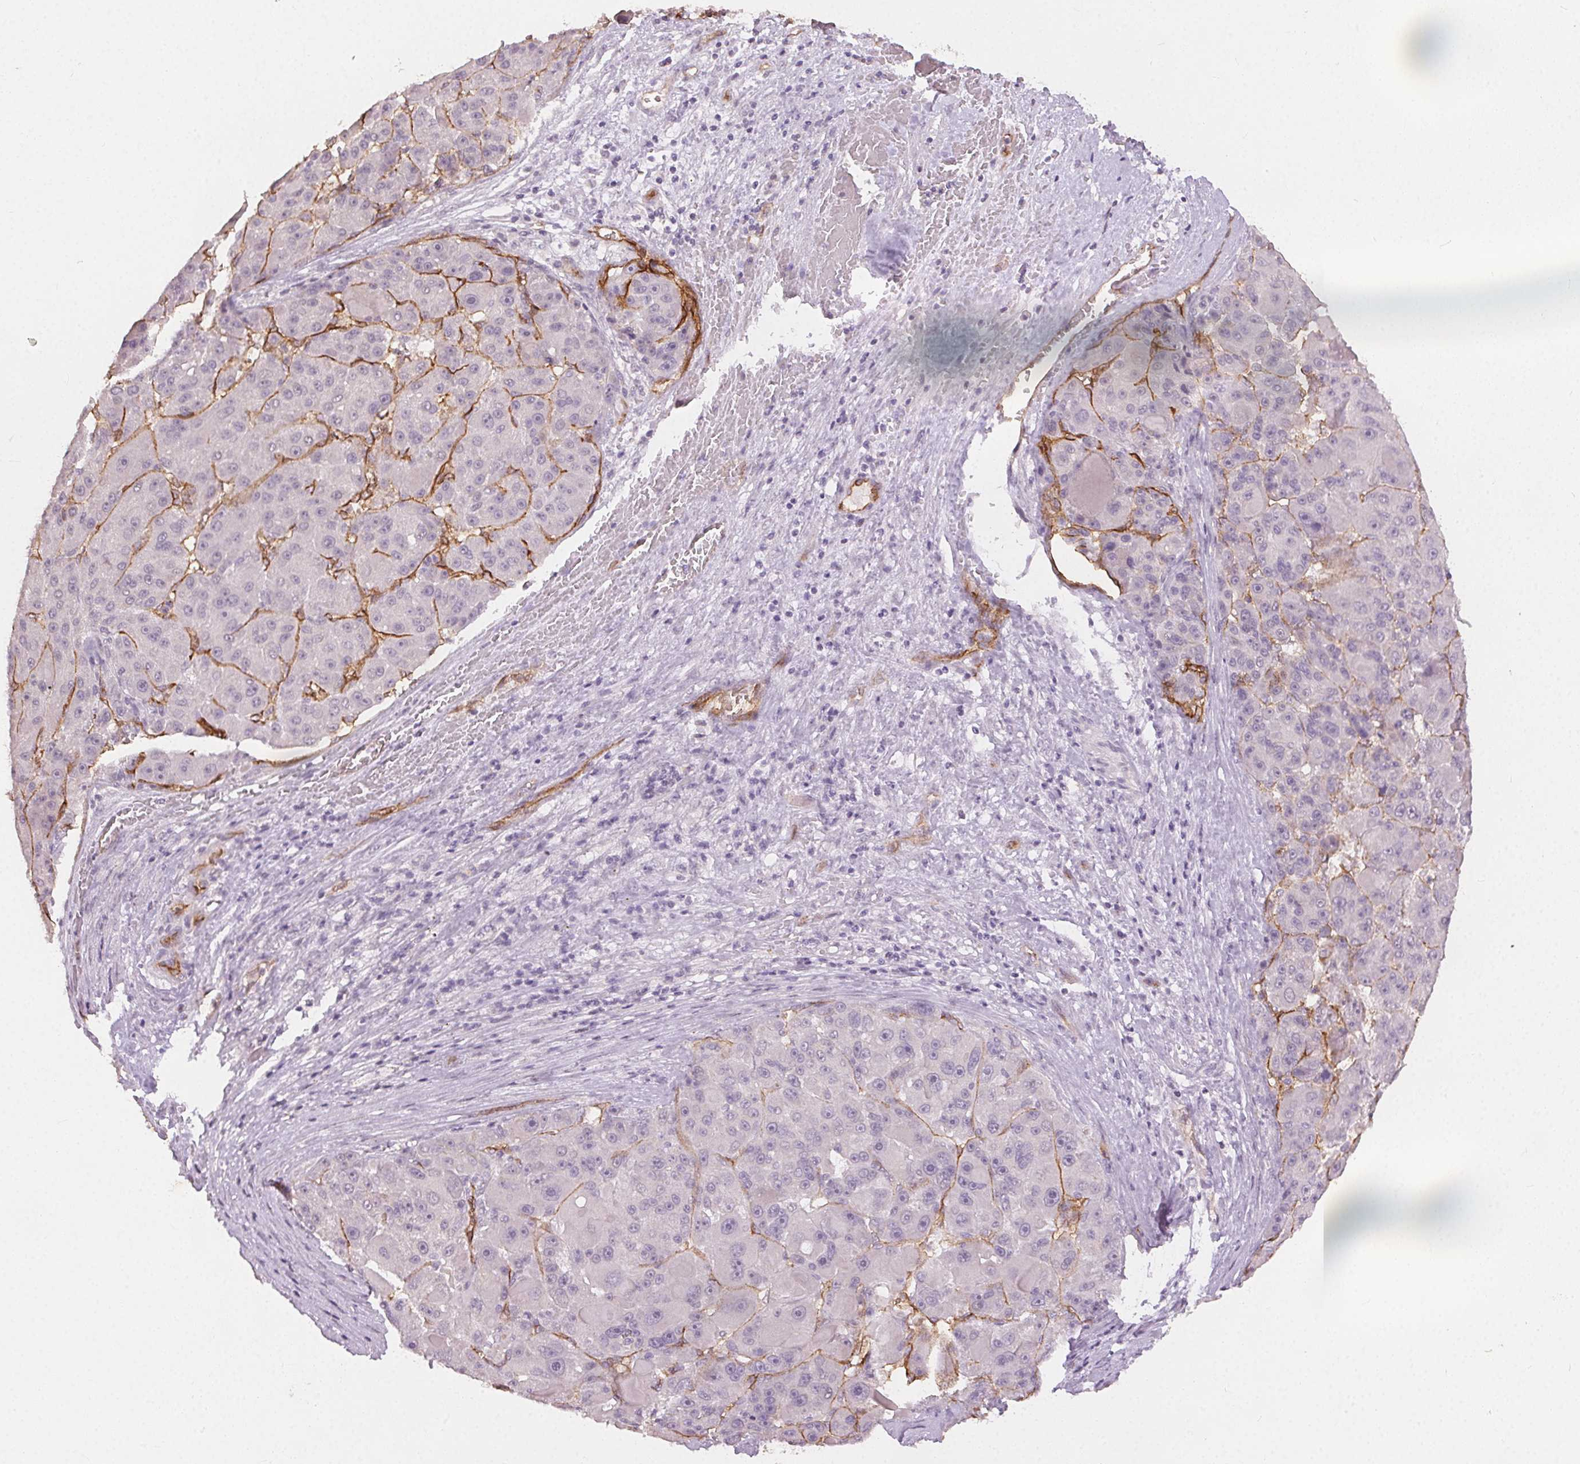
{"staining": {"intensity": "strong", "quantity": "25%-75%", "location": "cytoplasmic/membranous"}, "tissue": "liver cancer", "cell_type": "Tumor cells", "image_type": "cancer", "snomed": [{"axis": "morphology", "description": "Carcinoma, Hepatocellular, NOS"}, {"axis": "topography", "description": "Liver"}], "caption": "Liver hepatocellular carcinoma stained for a protein demonstrates strong cytoplasmic/membranous positivity in tumor cells.", "gene": "PODXL", "patient": {"sex": "male", "age": 76}}